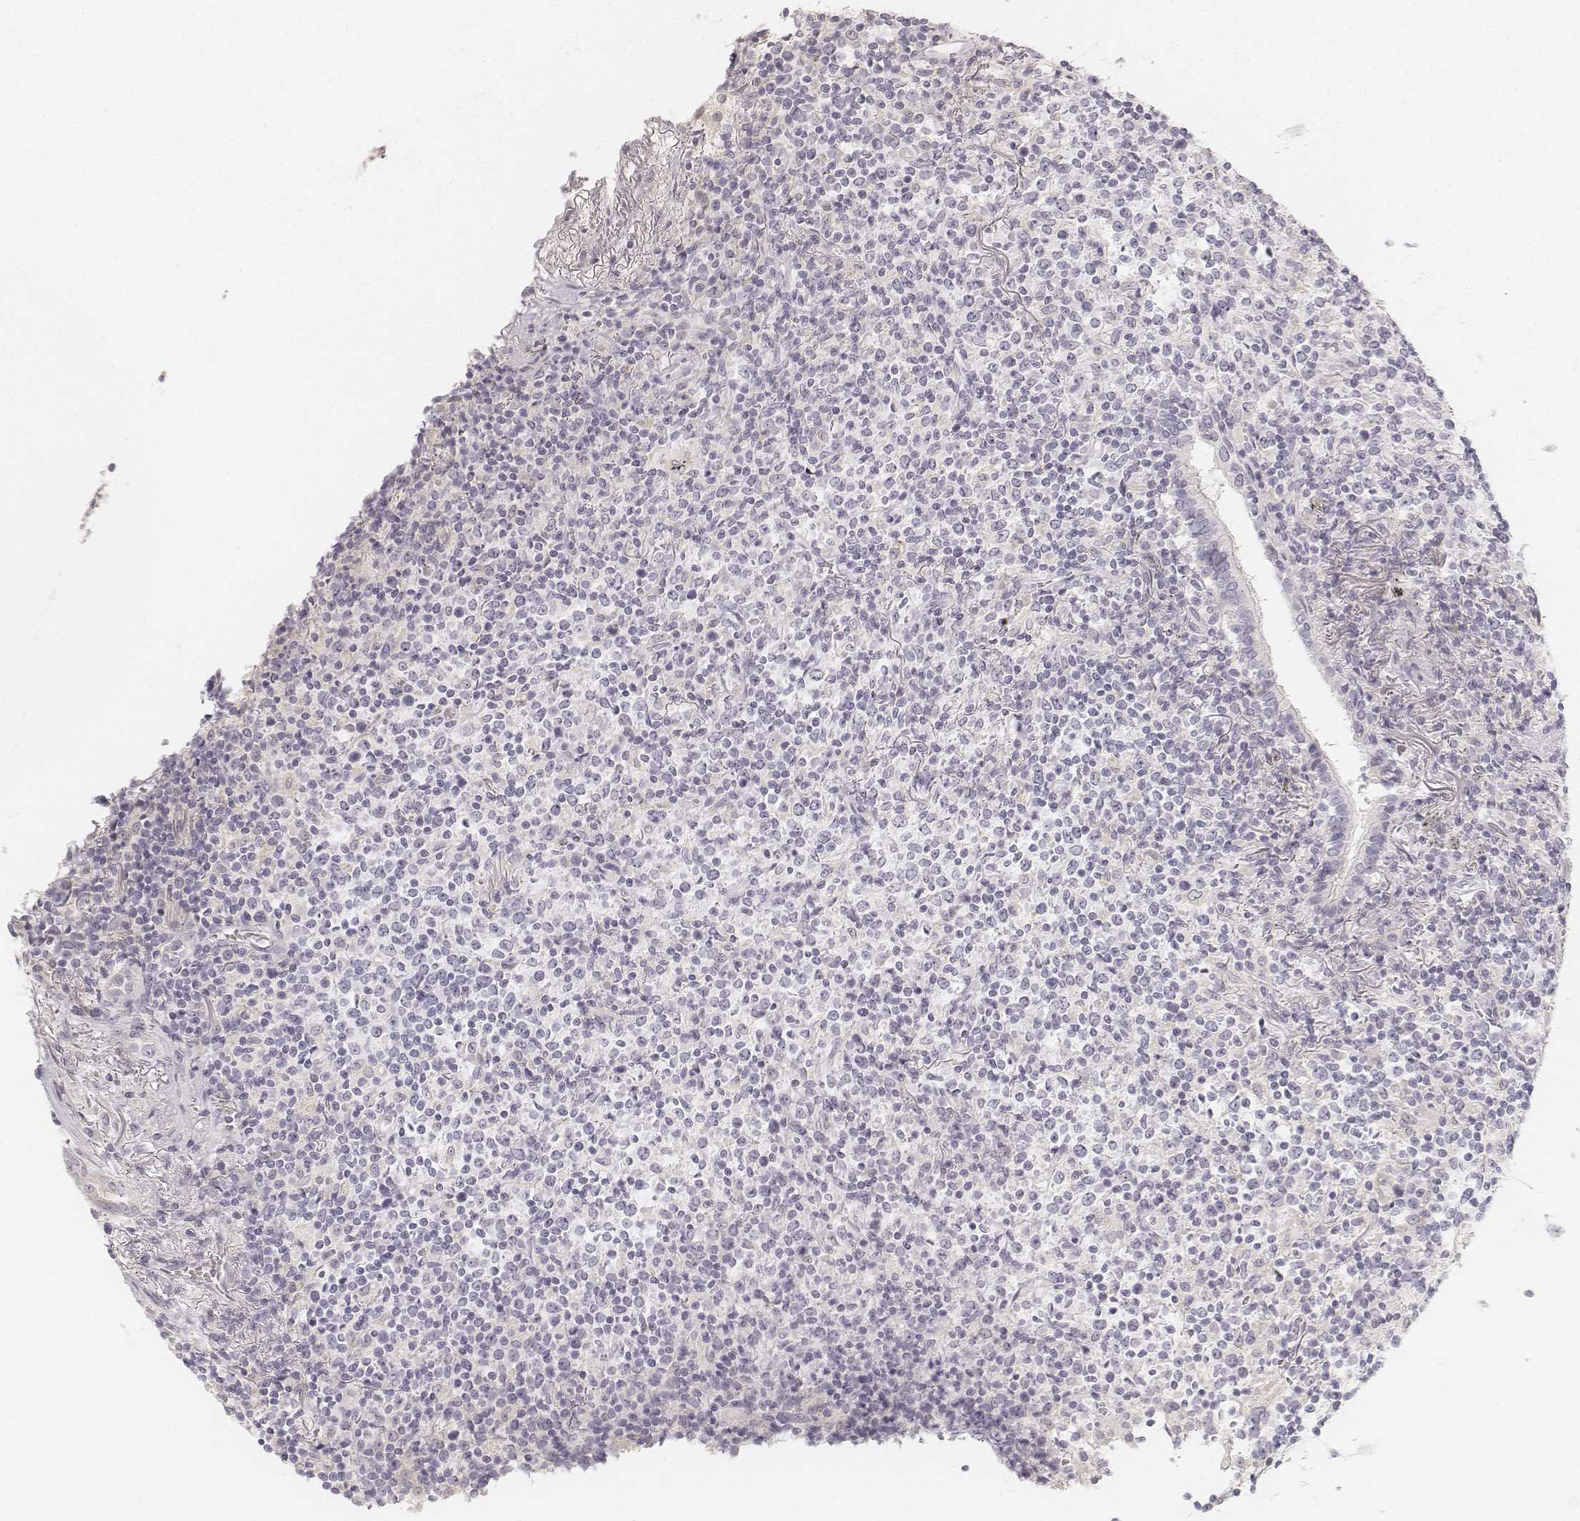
{"staining": {"intensity": "negative", "quantity": "none", "location": "none"}, "tissue": "lymphoma", "cell_type": "Tumor cells", "image_type": "cancer", "snomed": [{"axis": "morphology", "description": "Malignant lymphoma, non-Hodgkin's type, High grade"}, {"axis": "topography", "description": "Lung"}], "caption": "Protein analysis of high-grade malignant lymphoma, non-Hodgkin's type exhibits no significant expression in tumor cells.", "gene": "DSG4", "patient": {"sex": "male", "age": 79}}